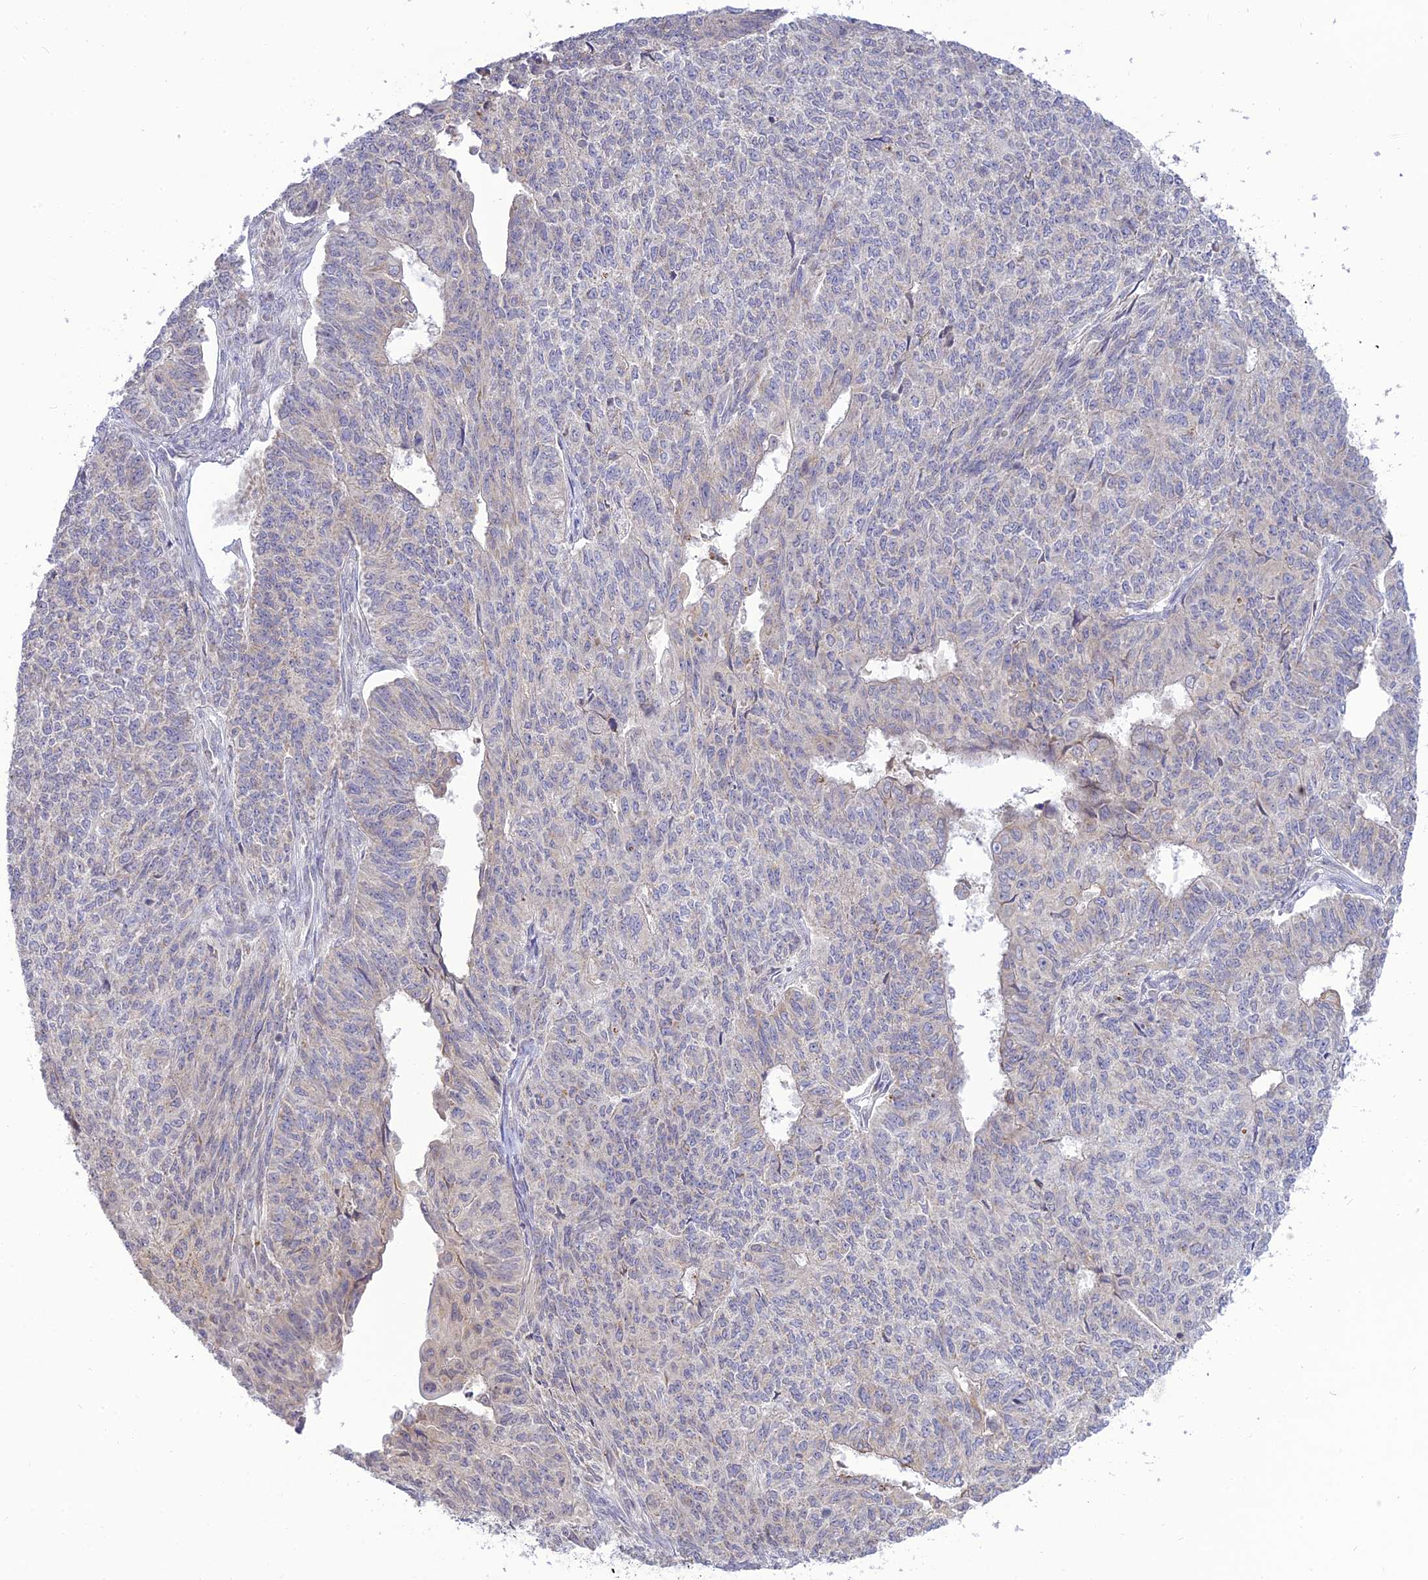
{"staining": {"intensity": "weak", "quantity": "<25%", "location": "cytoplasmic/membranous"}, "tissue": "endometrial cancer", "cell_type": "Tumor cells", "image_type": "cancer", "snomed": [{"axis": "morphology", "description": "Adenocarcinoma, NOS"}, {"axis": "topography", "description": "Endometrium"}], "caption": "Tumor cells show no significant staining in adenocarcinoma (endometrial).", "gene": "TMEM40", "patient": {"sex": "female", "age": 32}}